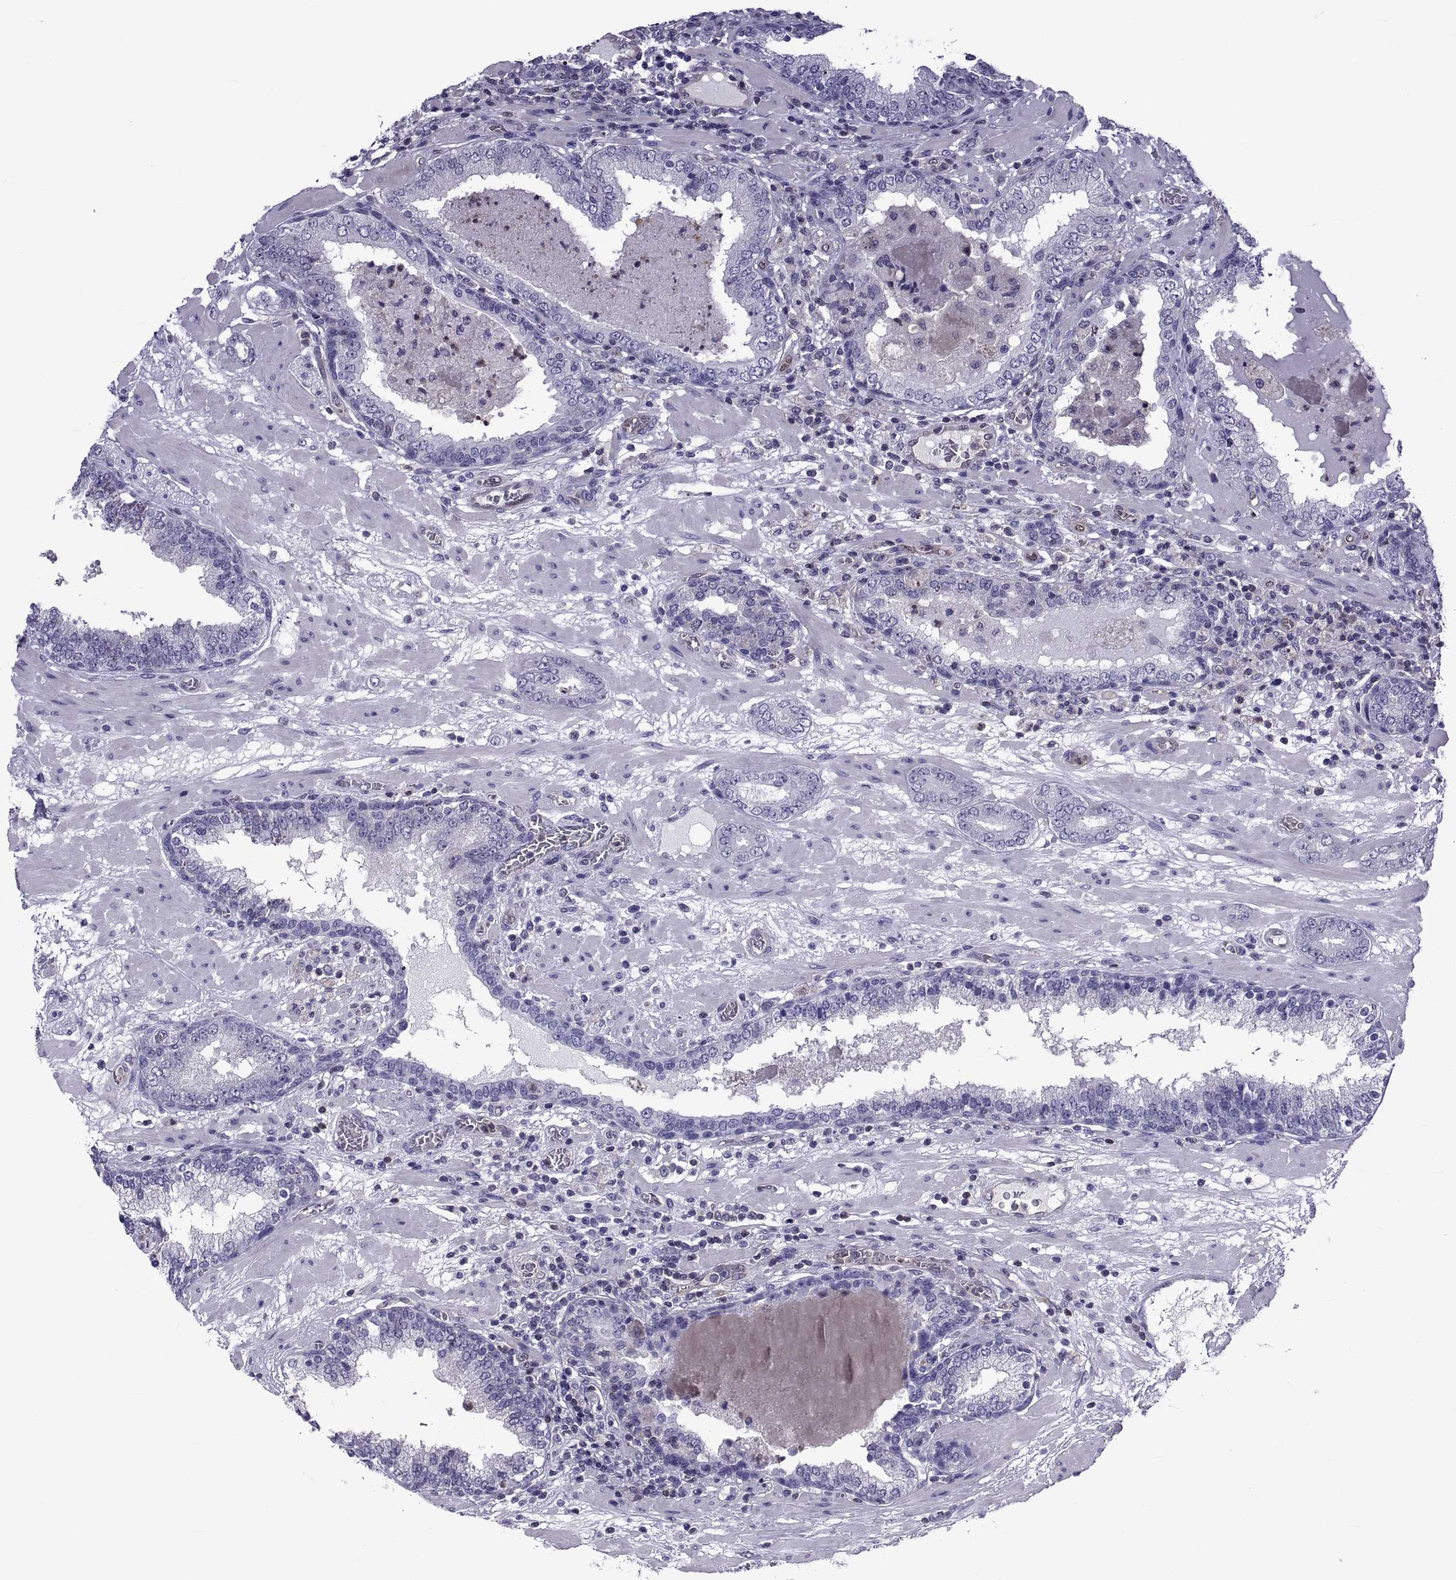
{"staining": {"intensity": "negative", "quantity": "none", "location": "none"}, "tissue": "prostate cancer", "cell_type": "Tumor cells", "image_type": "cancer", "snomed": [{"axis": "morphology", "description": "Adenocarcinoma, Low grade"}, {"axis": "topography", "description": "Prostate"}], "caption": "Image shows no significant protein expression in tumor cells of prostate cancer.", "gene": "LCN9", "patient": {"sex": "male", "age": 60}}